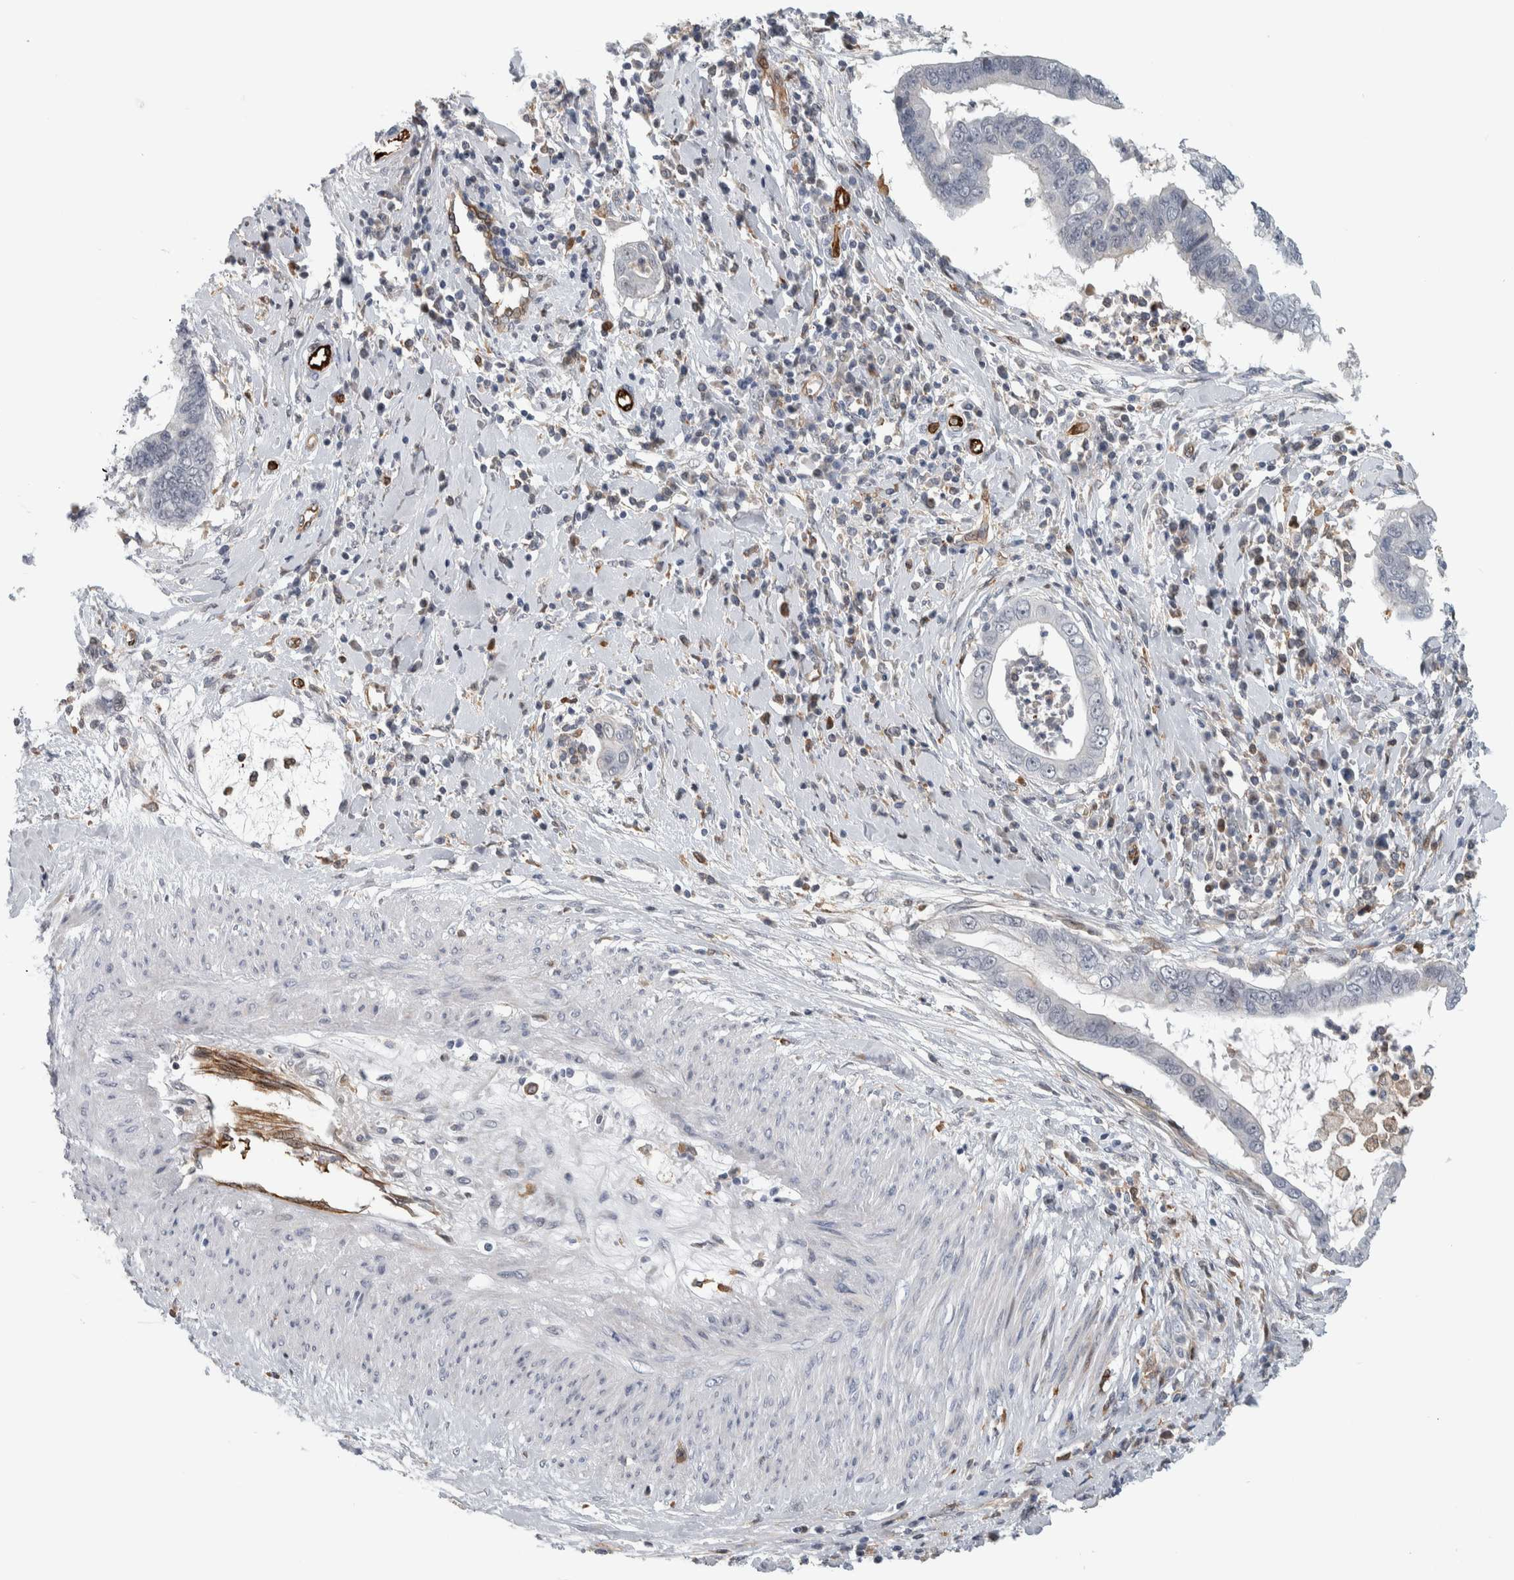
{"staining": {"intensity": "negative", "quantity": "none", "location": "none"}, "tissue": "cervical cancer", "cell_type": "Tumor cells", "image_type": "cancer", "snomed": [{"axis": "morphology", "description": "Adenocarcinoma, NOS"}, {"axis": "topography", "description": "Cervix"}], "caption": "Immunohistochemistry (IHC) of human cervical cancer (adenocarcinoma) displays no positivity in tumor cells. (DAB immunohistochemistry, high magnification).", "gene": "MSL1", "patient": {"sex": "female", "age": 44}}